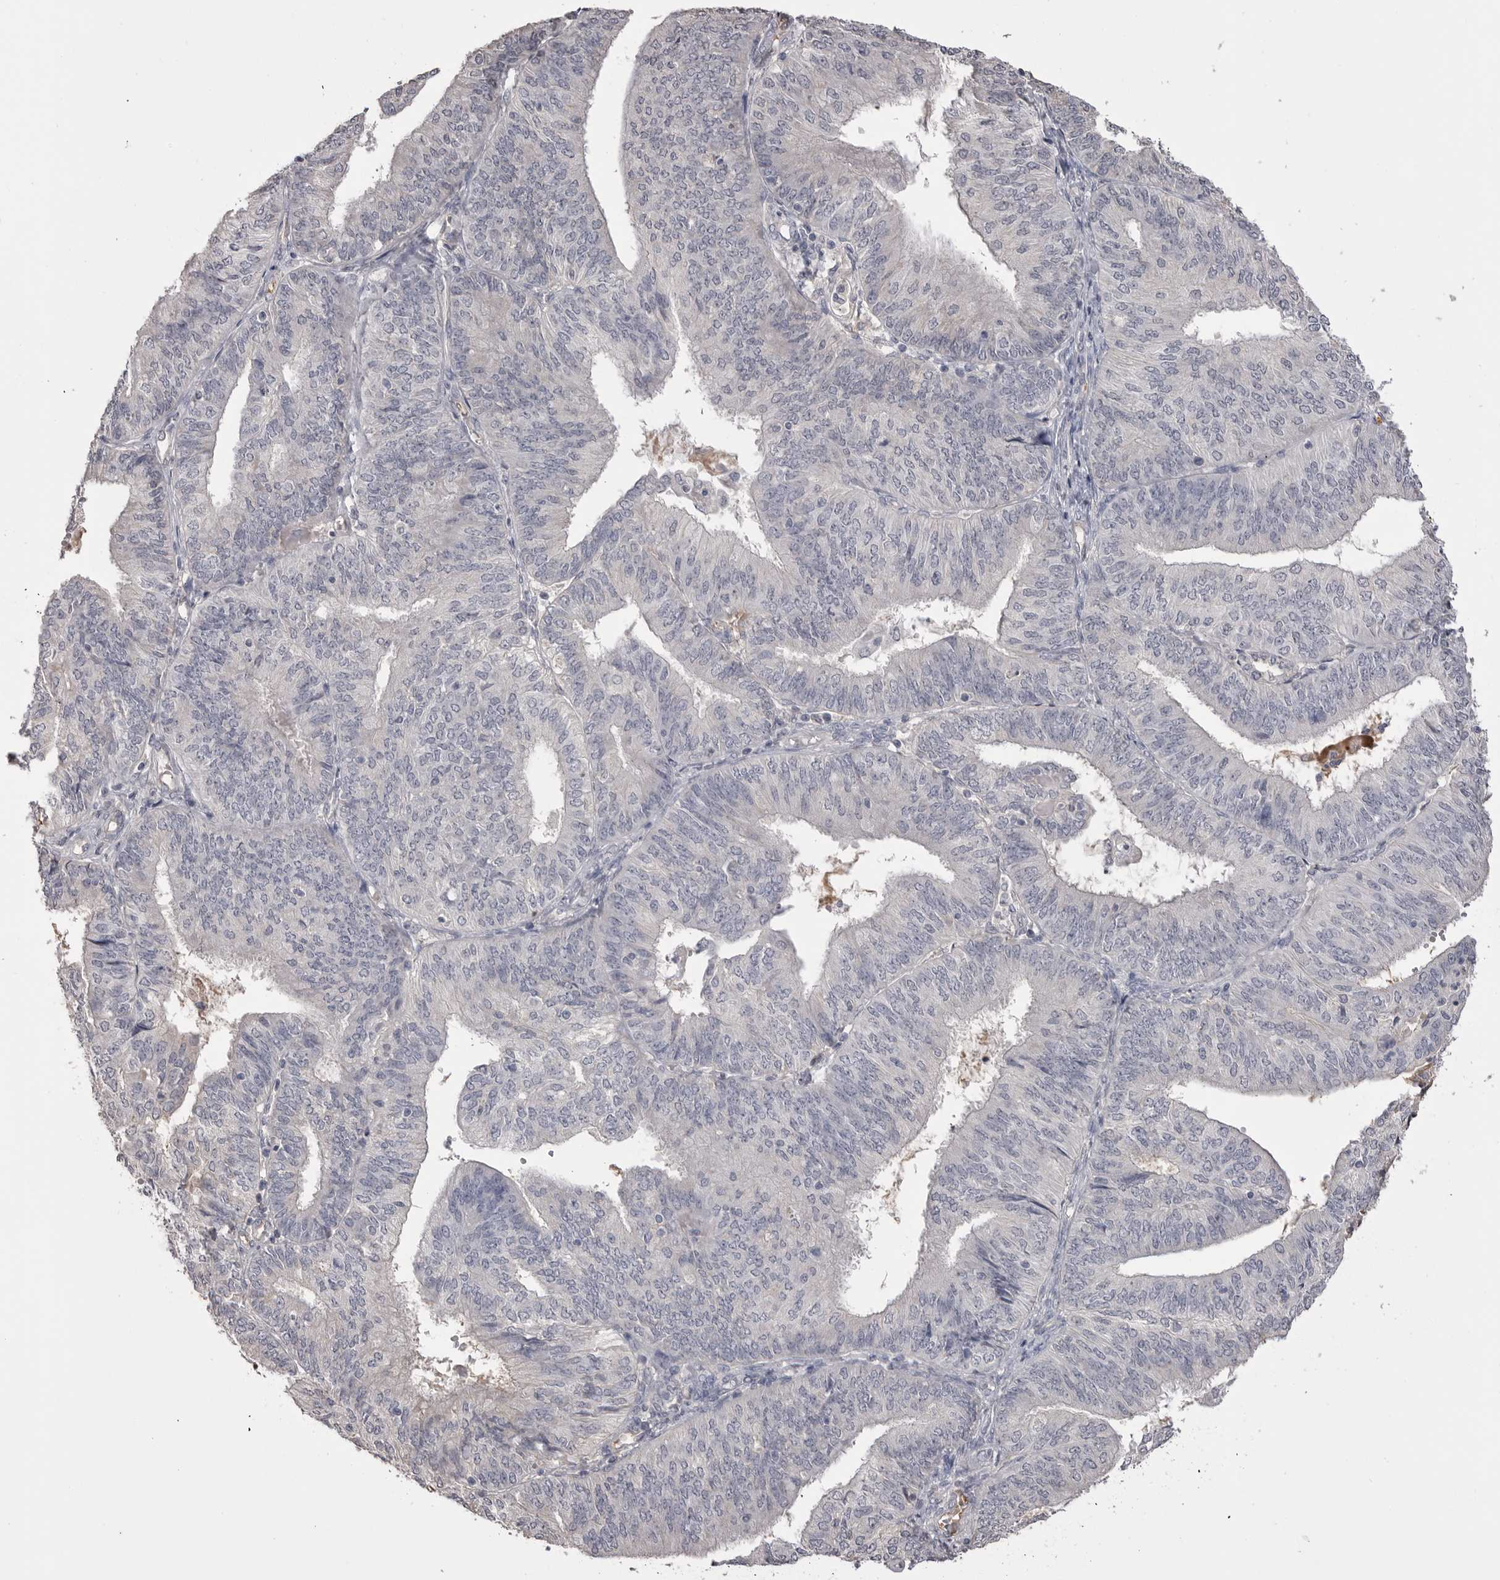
{"staining": {"intensity": "negative", "quantity": "none", "location": "none"}, "tissue": "endometrial cancer", "cell_type": "Tumor cells", "image_type": "cancer", "snomed": [{"axis": "morphology", "description": "Adenocarcinoma, NOS"}, {"axis": "topography", "description": "Endometrium"}], "caption": "The micrograph shows no significant expression in tumor cells of endometrial cancer.", "gene": "AHSG", "patient": {"sex": "female", "age": 58}}